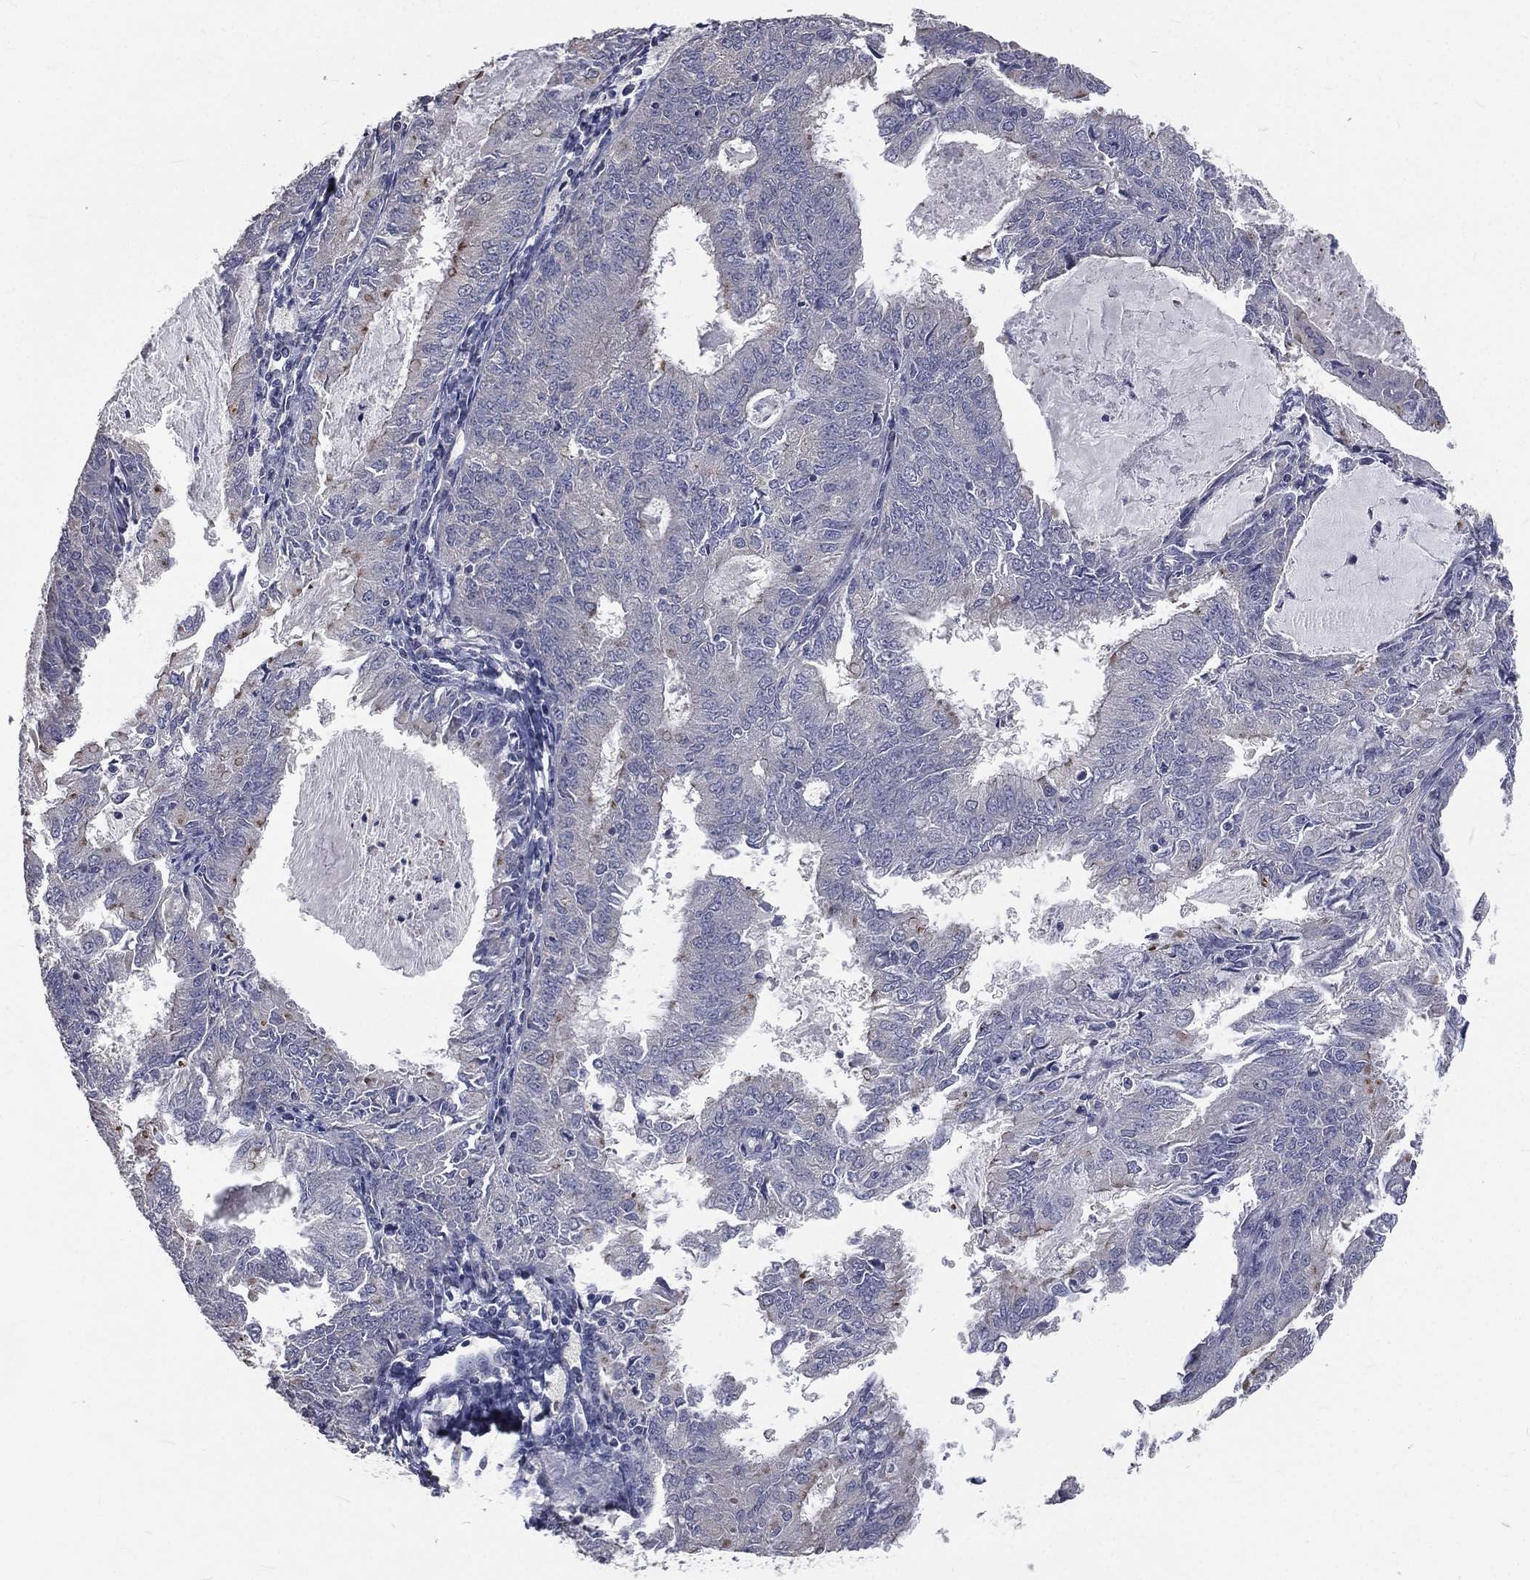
{"staining": {"intensity": "negative", "quantity": "none", "location": "none"}, "tissue": "endometrial cancer", "cell_type": "Tumor cells", "image_type": "cancer", "snomed": [{"axis": "morphology", "description": "Adenocarcinoma, NOS"}, {"axis": "topography", "description": "Endometrium"}], "caption": "The image exhibits no significant staining in tumor cells of endometrial cancer (adenocarcinoma).", "gene": "CROCC", "patient": {"sex": "female", "age": 57}}